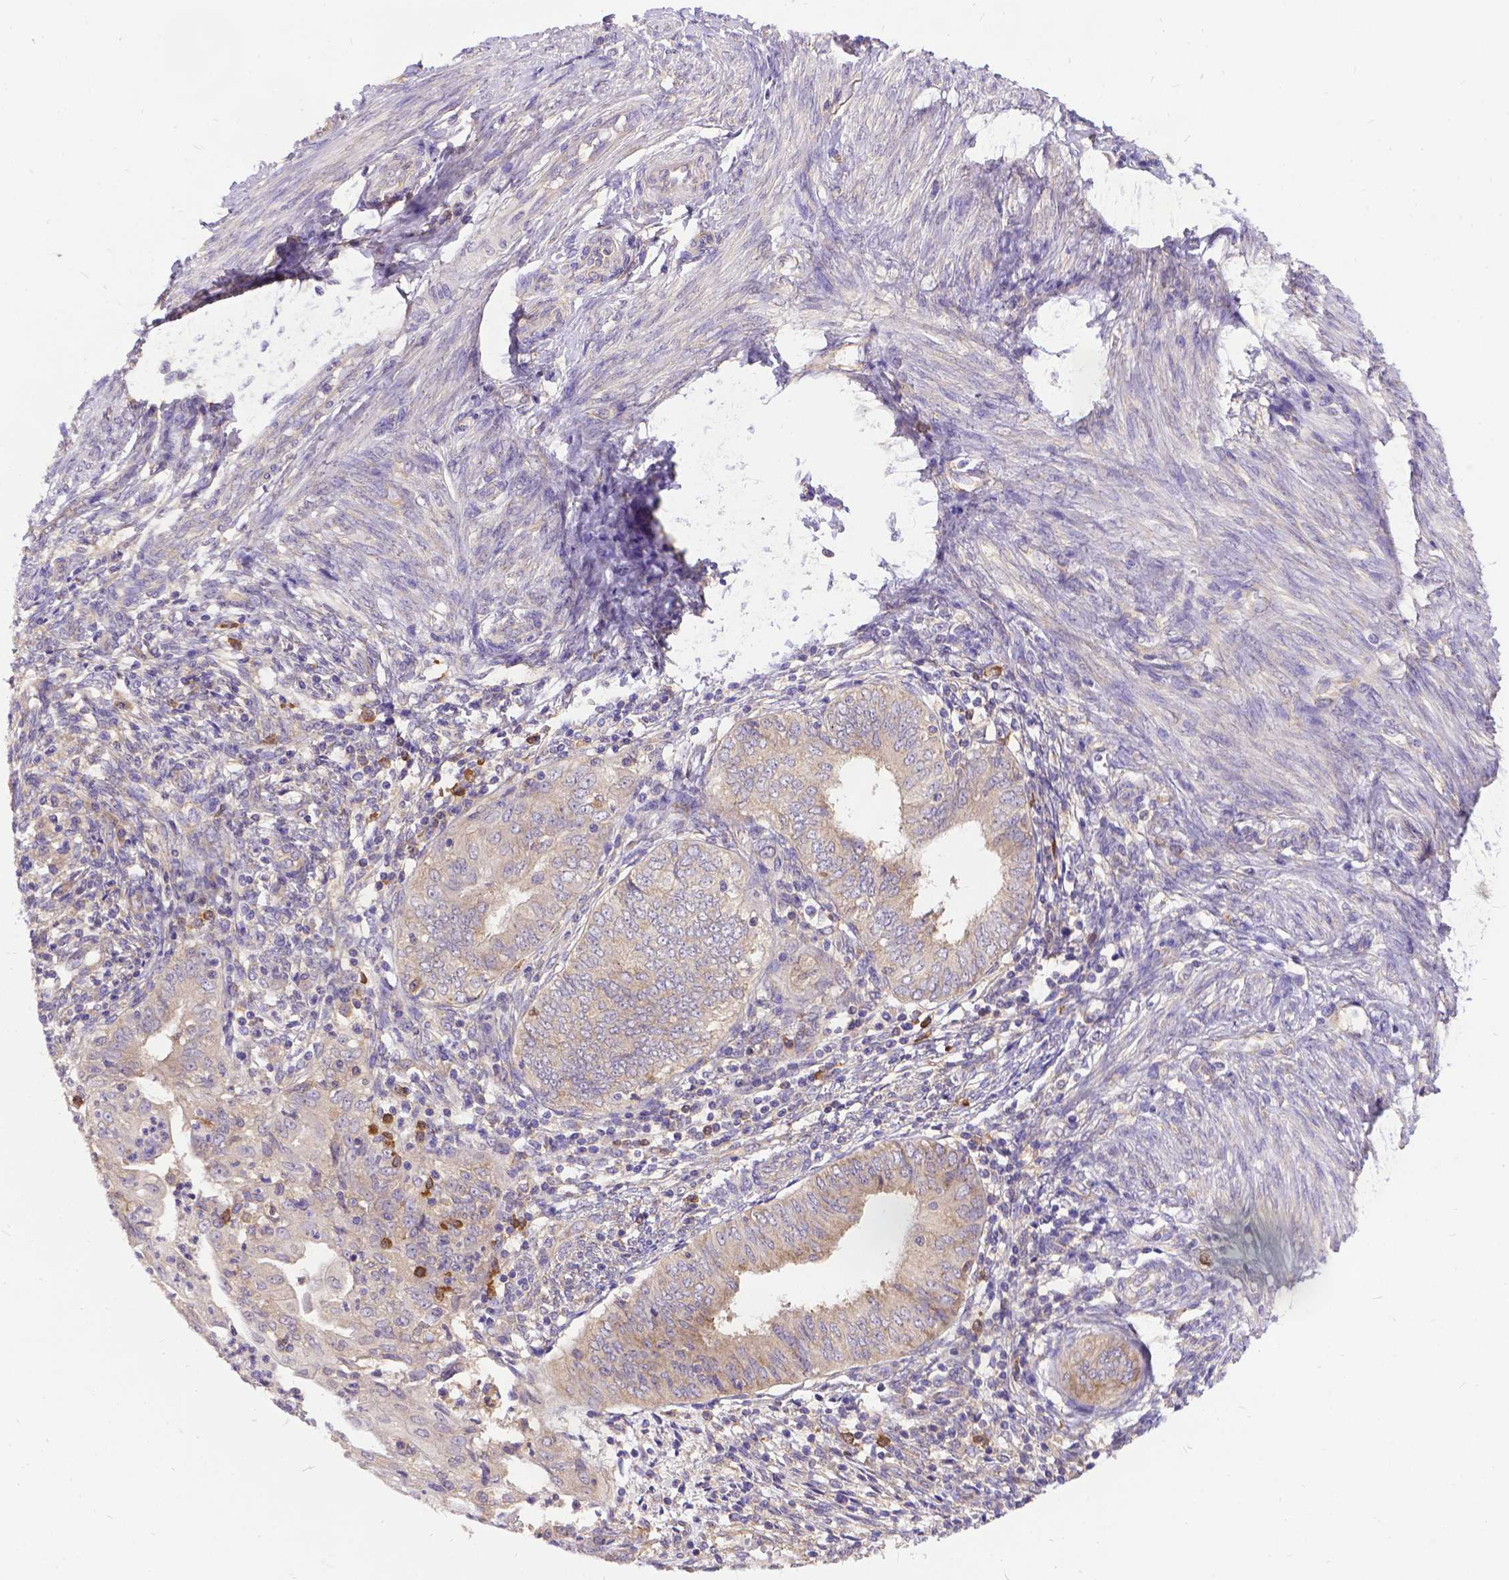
{"staining": {"intensity": "weak", "quantity": "25%-75%", "location": "cytoplasmic/membranous"}, "tissue": "endometrial cancer", "cell_type": "Tumor cells", "image_type": "cancer", "snomed": [{"axis": "morphology", "description": "Adenocarcinoma, NOS"}, {"axis": "topography", "description": "Endometrium"}], "caption": "Protein staining exhibits weak cytoplasmic/membranous positivity in about 25%-75% of tumor cells in endometrial cancer. (DAB (3,3'-diaminobenzidine) IHC with brightfield microscopy, high magnification).", "gene": "DENND6A", "patient": {"sex": "female", "age": 68}}